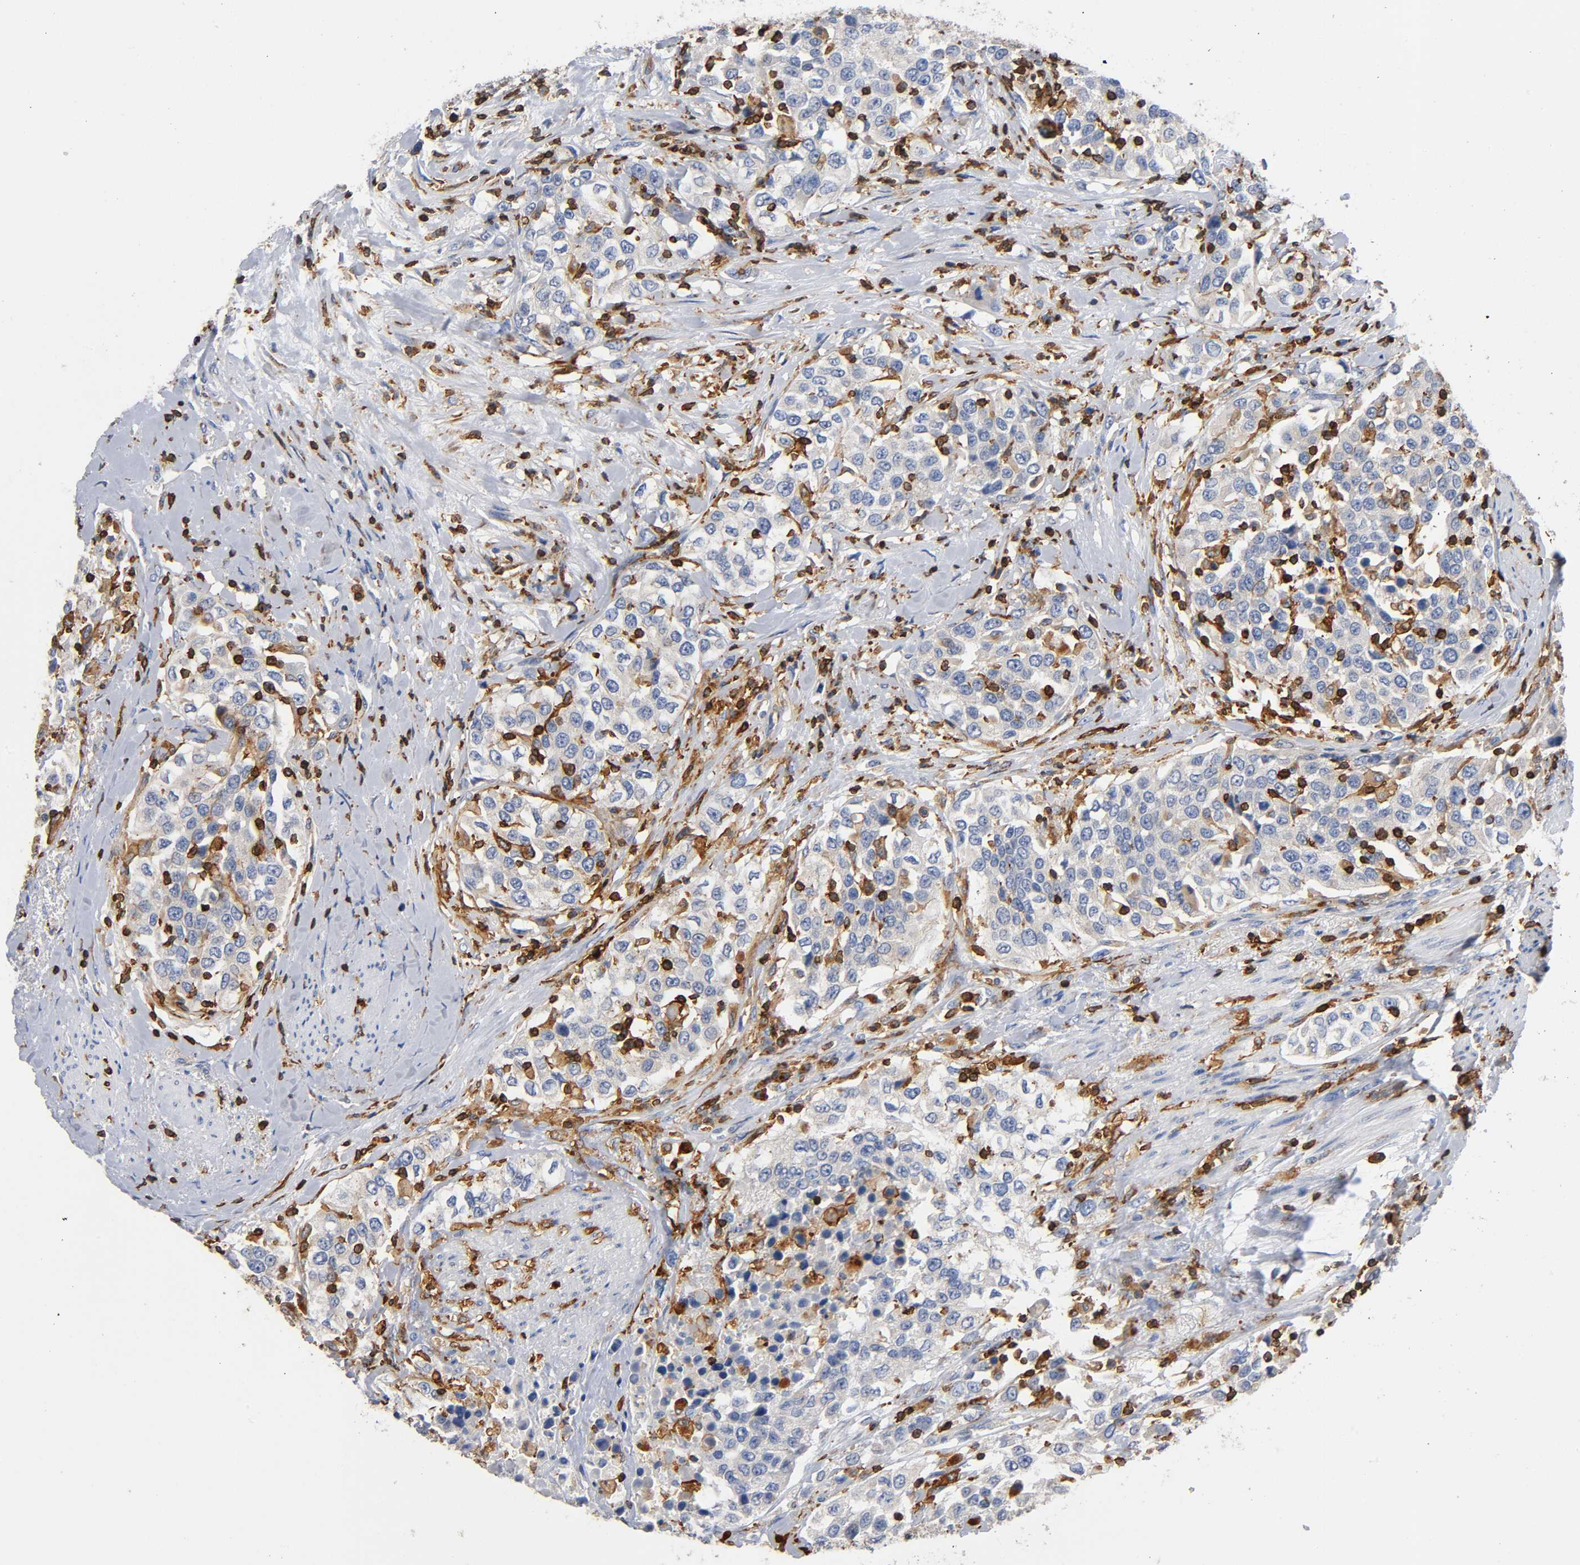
{"staining": {"intensity": "moderate", "quantity": "25%-75%", "location": "cytoplasmic/membranous"}, "tissue": "urothelial cancer", "cell_type": "Tumor cells", "image_type": "cancer", "snomed": [{"axis": "morphology", "description": "Urothelial carcinoma, High grade"}, {"axis": "topography", "description": "Urinary bladder"}], "caption": "Approximately 25%-75% of tumor cells in high-grade urothelial carcinoma reveal moderate cytoplasmic/membranous protein staining as visualized by brown immunohistochemical staining.", "gene": "CAPN10", "patient": {"sex": "female", "age": 80}}